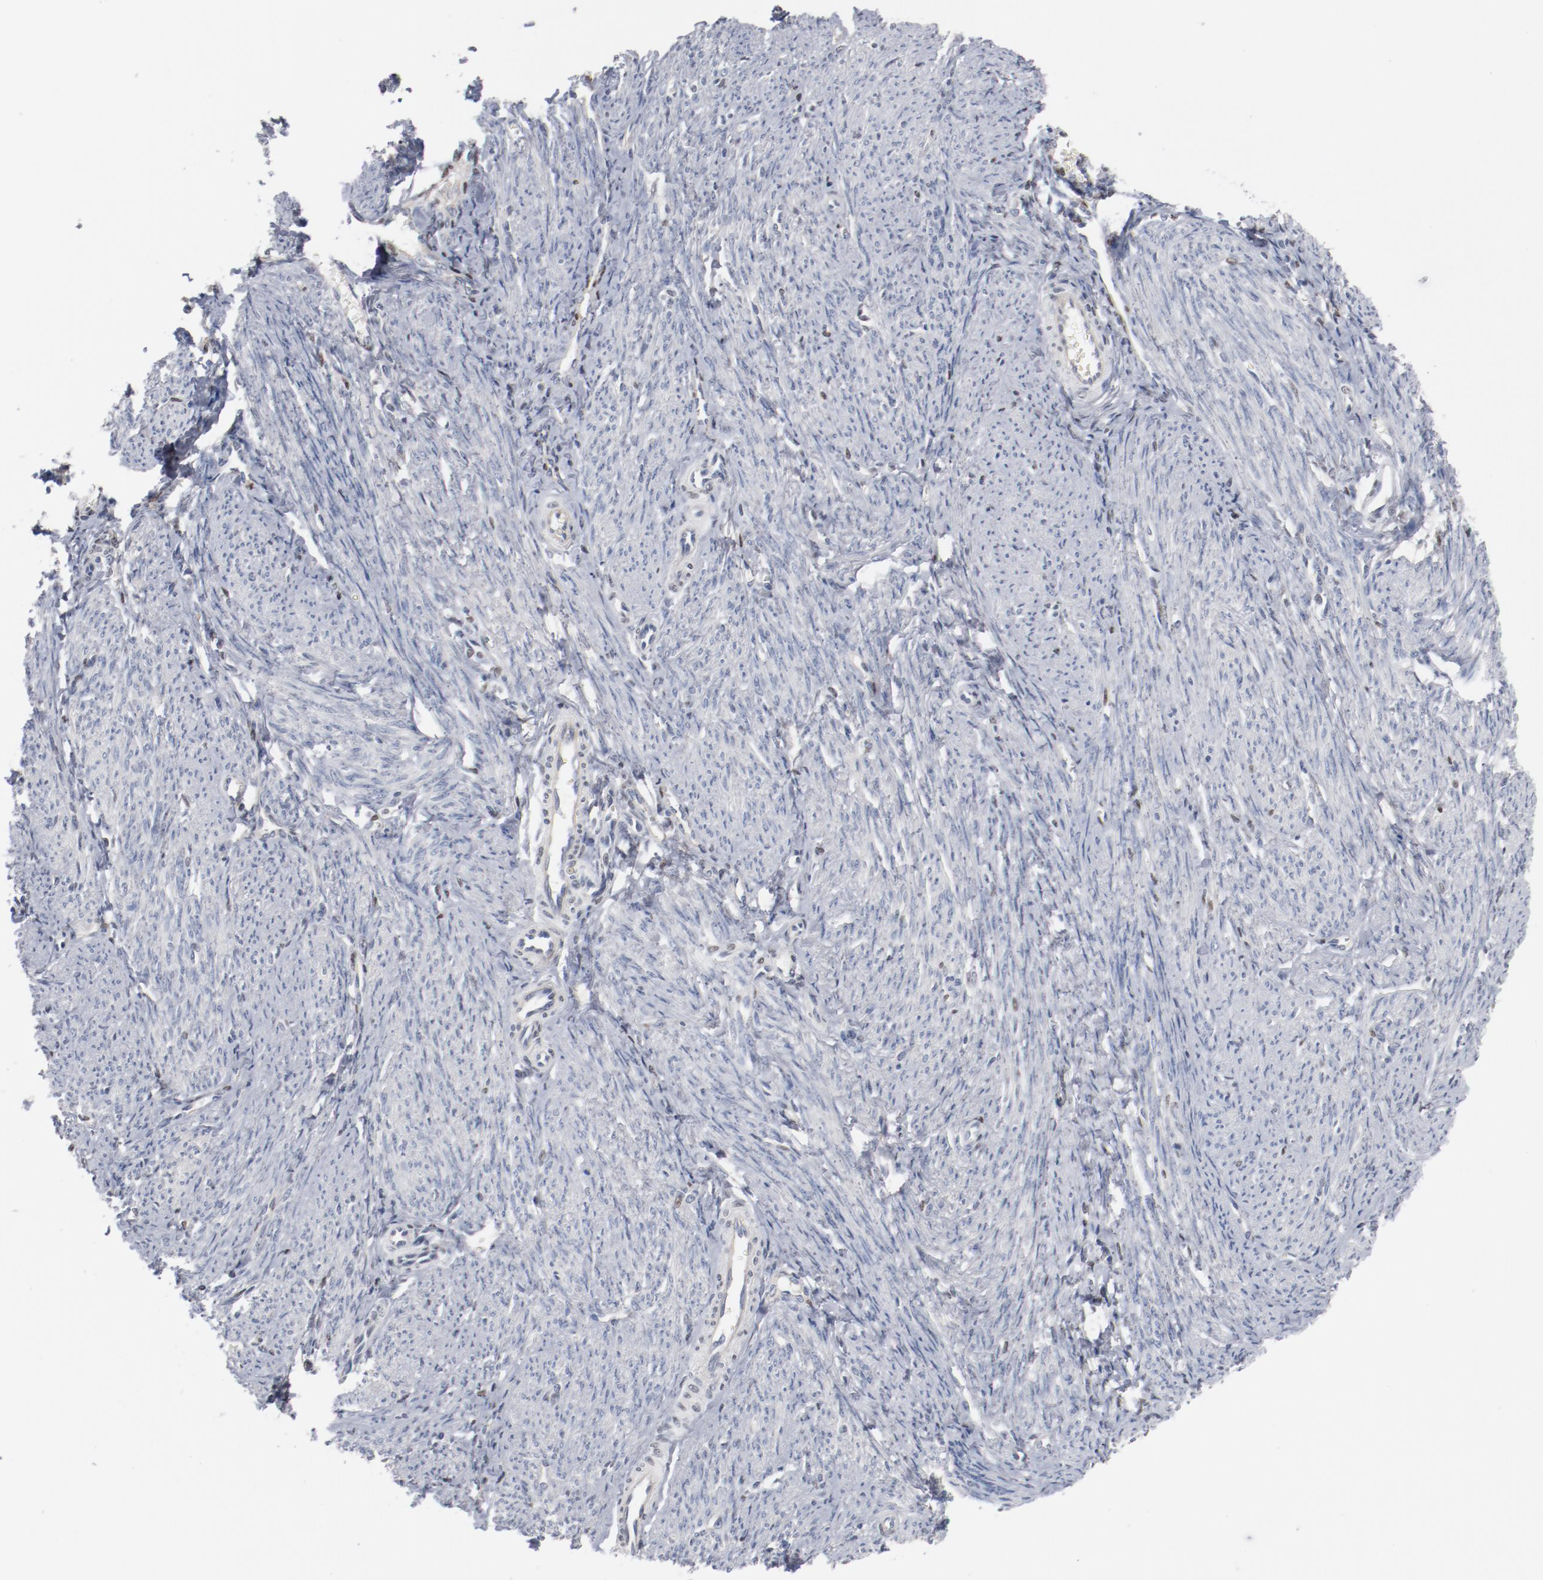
{"staining": {"intensity": "negative", "quantity": "none", "location": "none"}, "tissue": "smooth muscle", "cell_type": "Smooth muscle cells", "image_type": "normal", "snomed": [{"axis": "morphology", "description": "Normal tissue, NOS"}, {"axis": "topography", "description": "Smooth muscle"}, {"axis": "topography", "description": "Cervix"}], "caption": "IHC histopathology image of normal human smooth muscle stained for a protein (brown), which demonstrates no expression in smooth muscle cells. (DAB IHC, high magnification).", "gene": "ZEB2", "patient": {"sex": "female", "age": 70}}